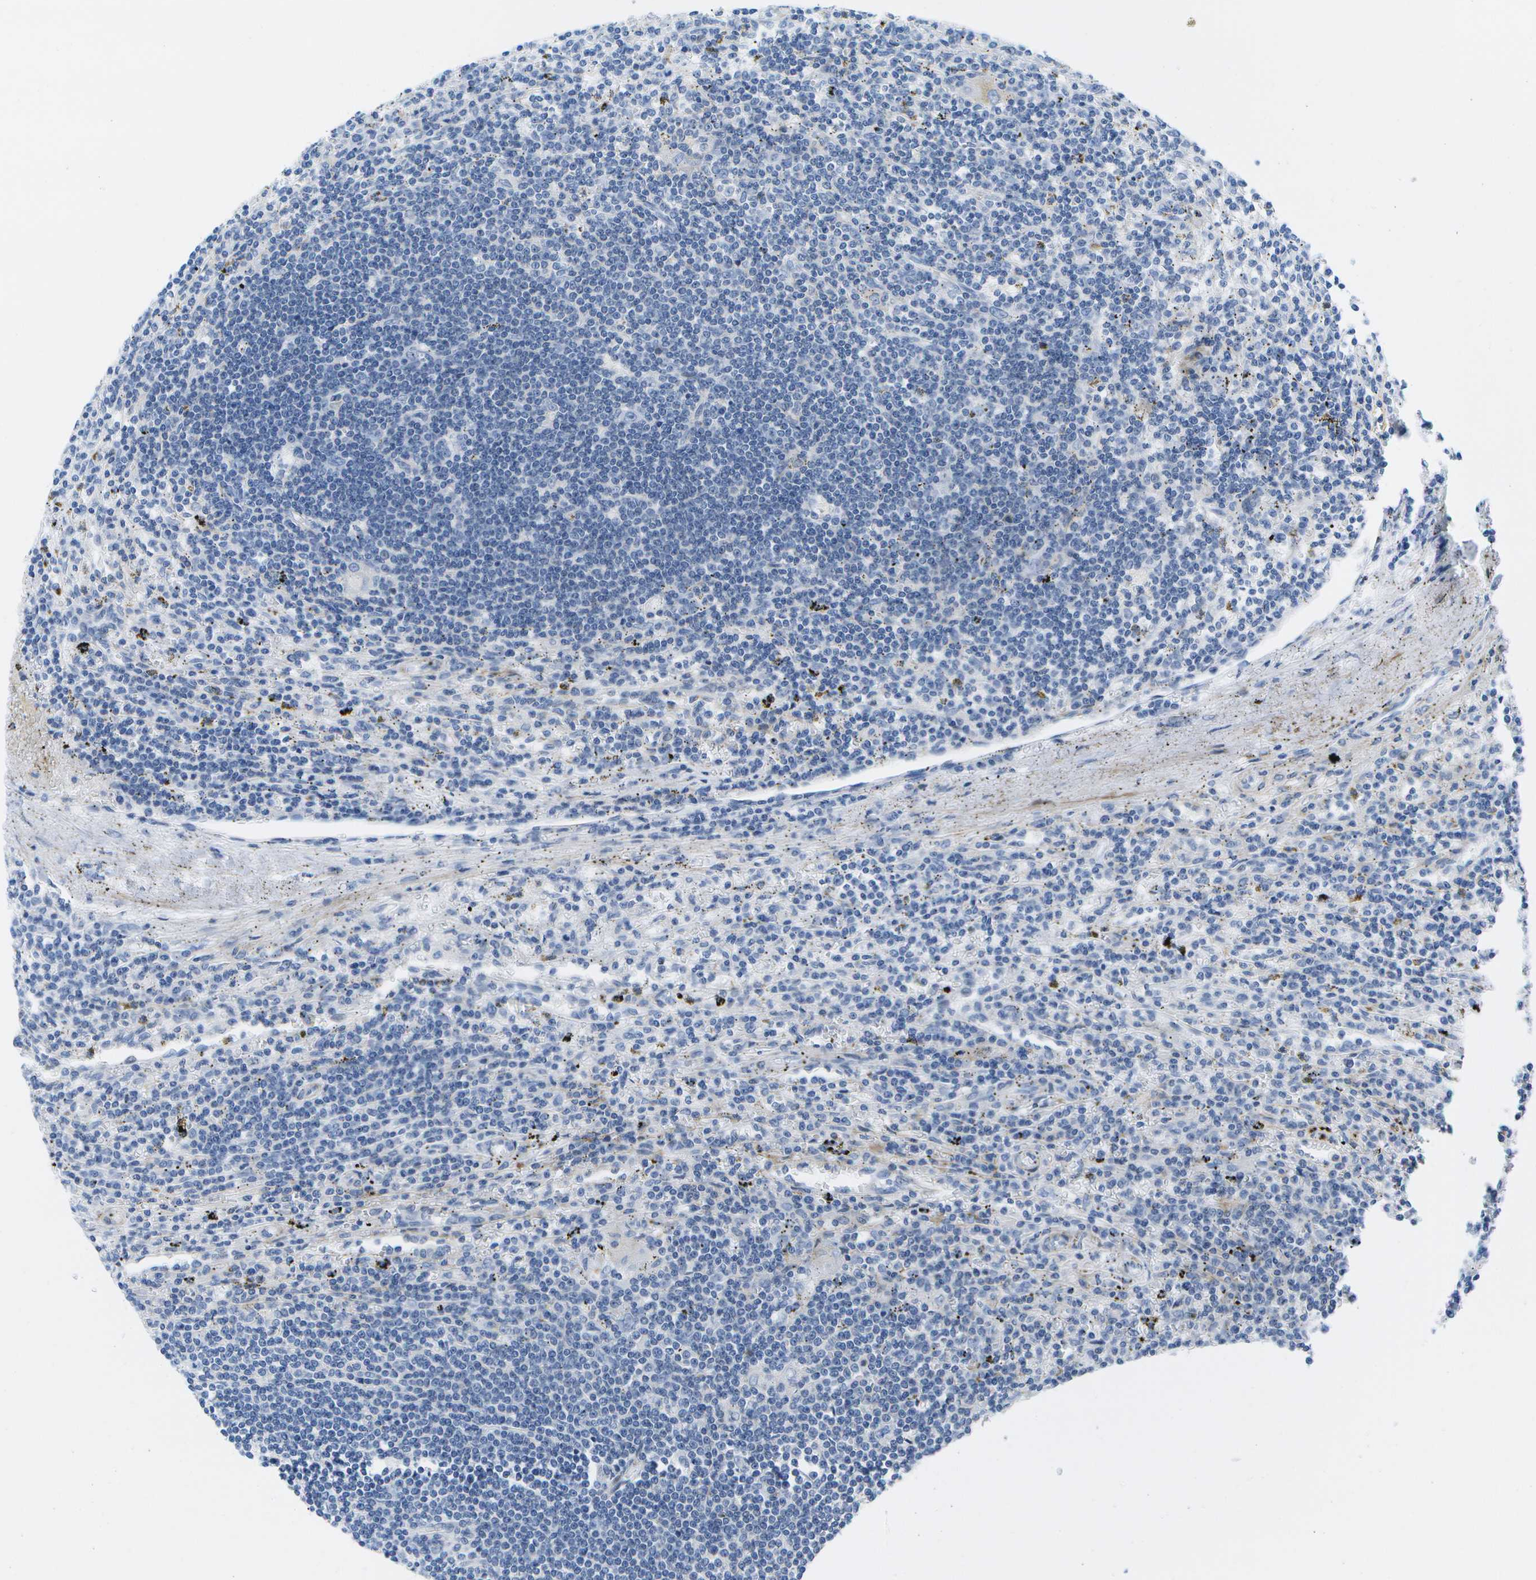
{"staining": {"intensity": "negative", "quantity": "none", "location": "none"}, "tissue": "lymphoma", "cell_type": "Tumor cells", "image_type": "cancer", "snomed": [{"axis": "morphology", "description": "Malignant lymphoma, non-Hodgkin's type, Low grade"}, {"axis": "topography", "description": "Spleen"}], "caption": "Immunohistochemistry histopathology image of low-grade malignant lymphoma, non-Hodgkin's type stained for a protein (brown), which displays no staining in tumor cells.", "gene": "ADGRG6", "patient": {"sex": "male", "age": 76}}